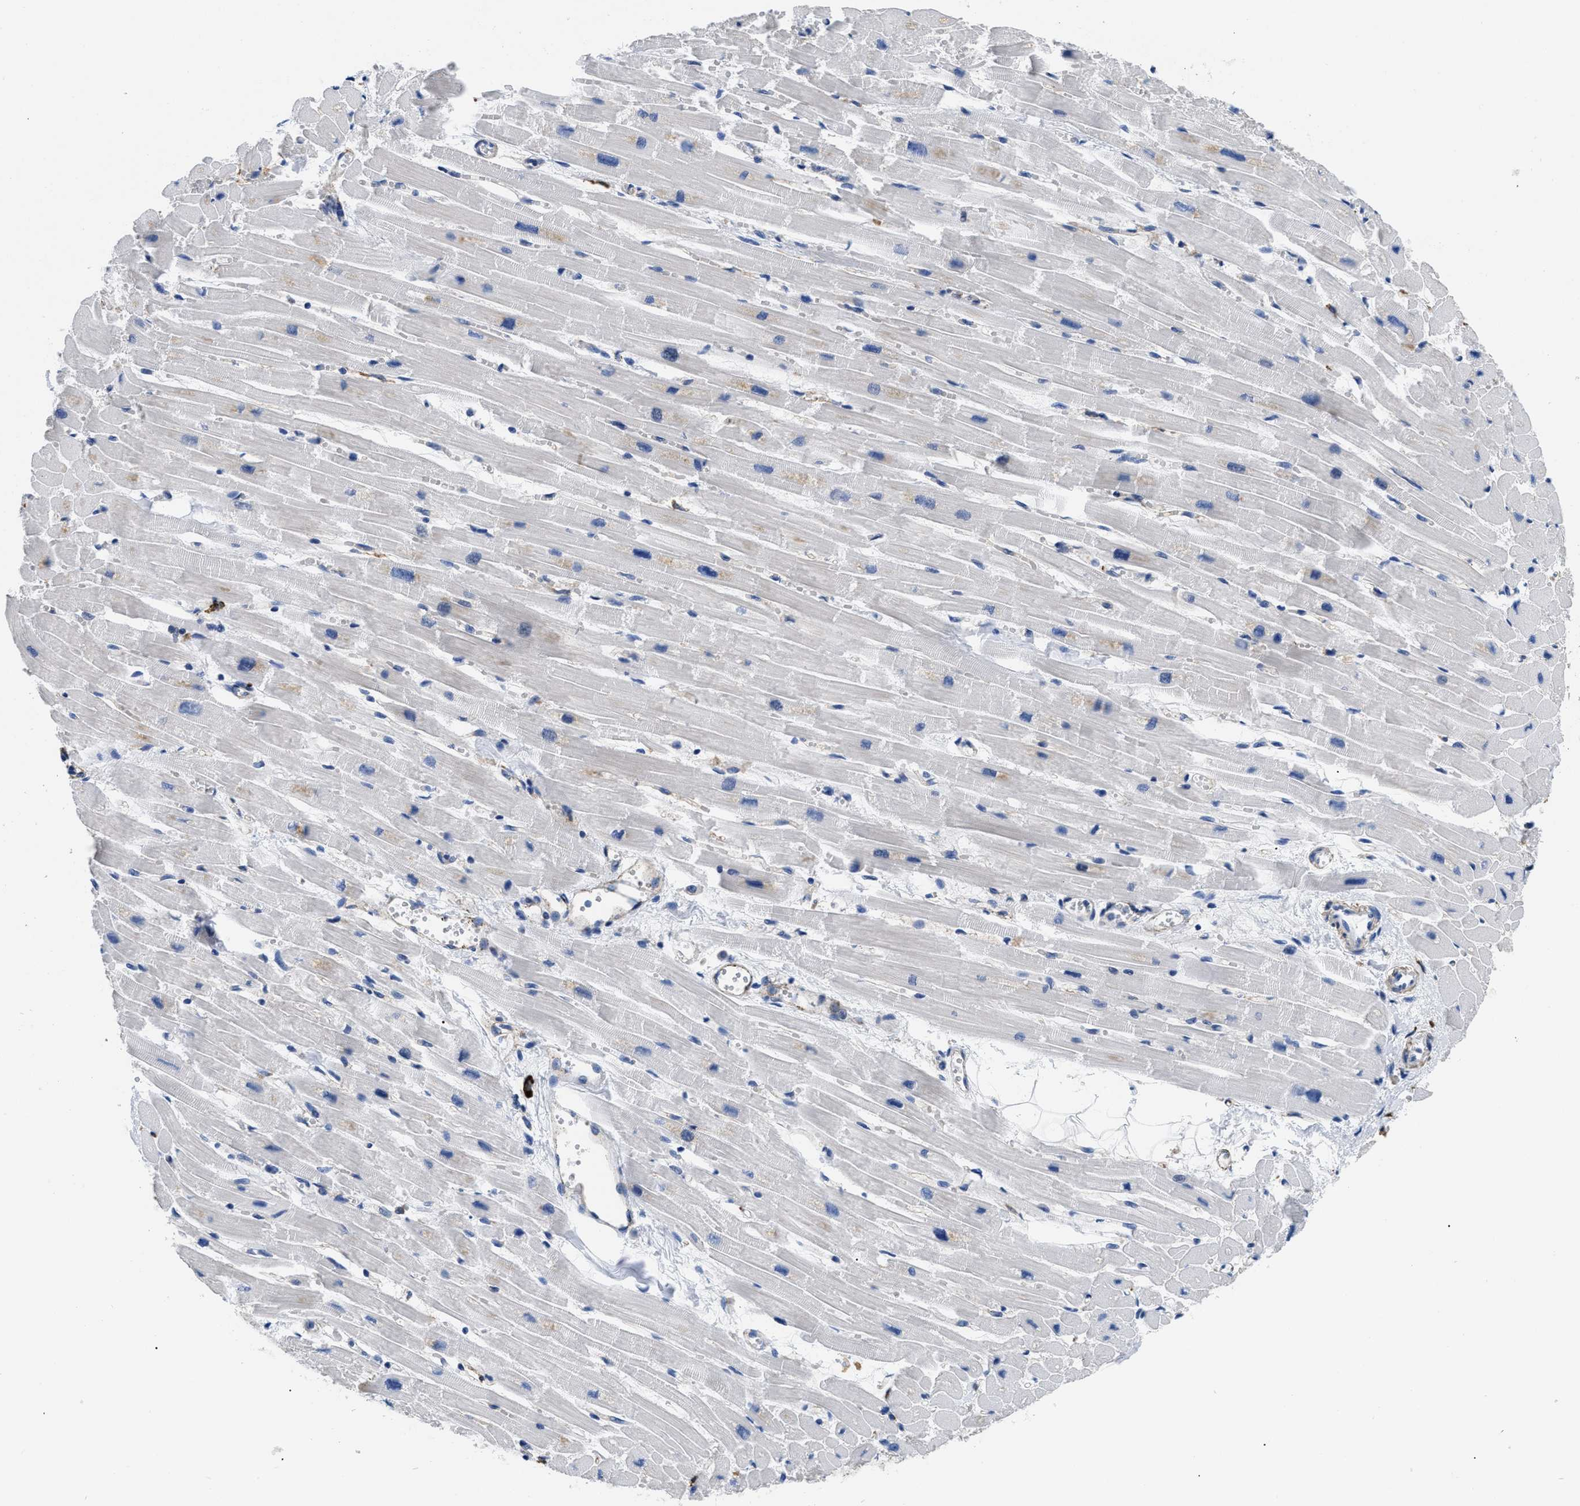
{"staining": {"intensity": "negative", "quantity": "none", "location": "none"}, "tissue": "heart muscle", "cell_type": "Cardiomyocytes", "image_type": "normal", "snomed": [{"axis": "morphology", "description": "Normal tissue, NOS"}, {"axis": "topography", "description": "Heart"}], "caption": "DAB (3,3'-diaminobenzidine) immunohistochemical staining of unremarkable heart muscle exhibits no significant expression in cardiomyocytes.", "gene": "HLA", "patient": {"sex": "female", "age": 54}}